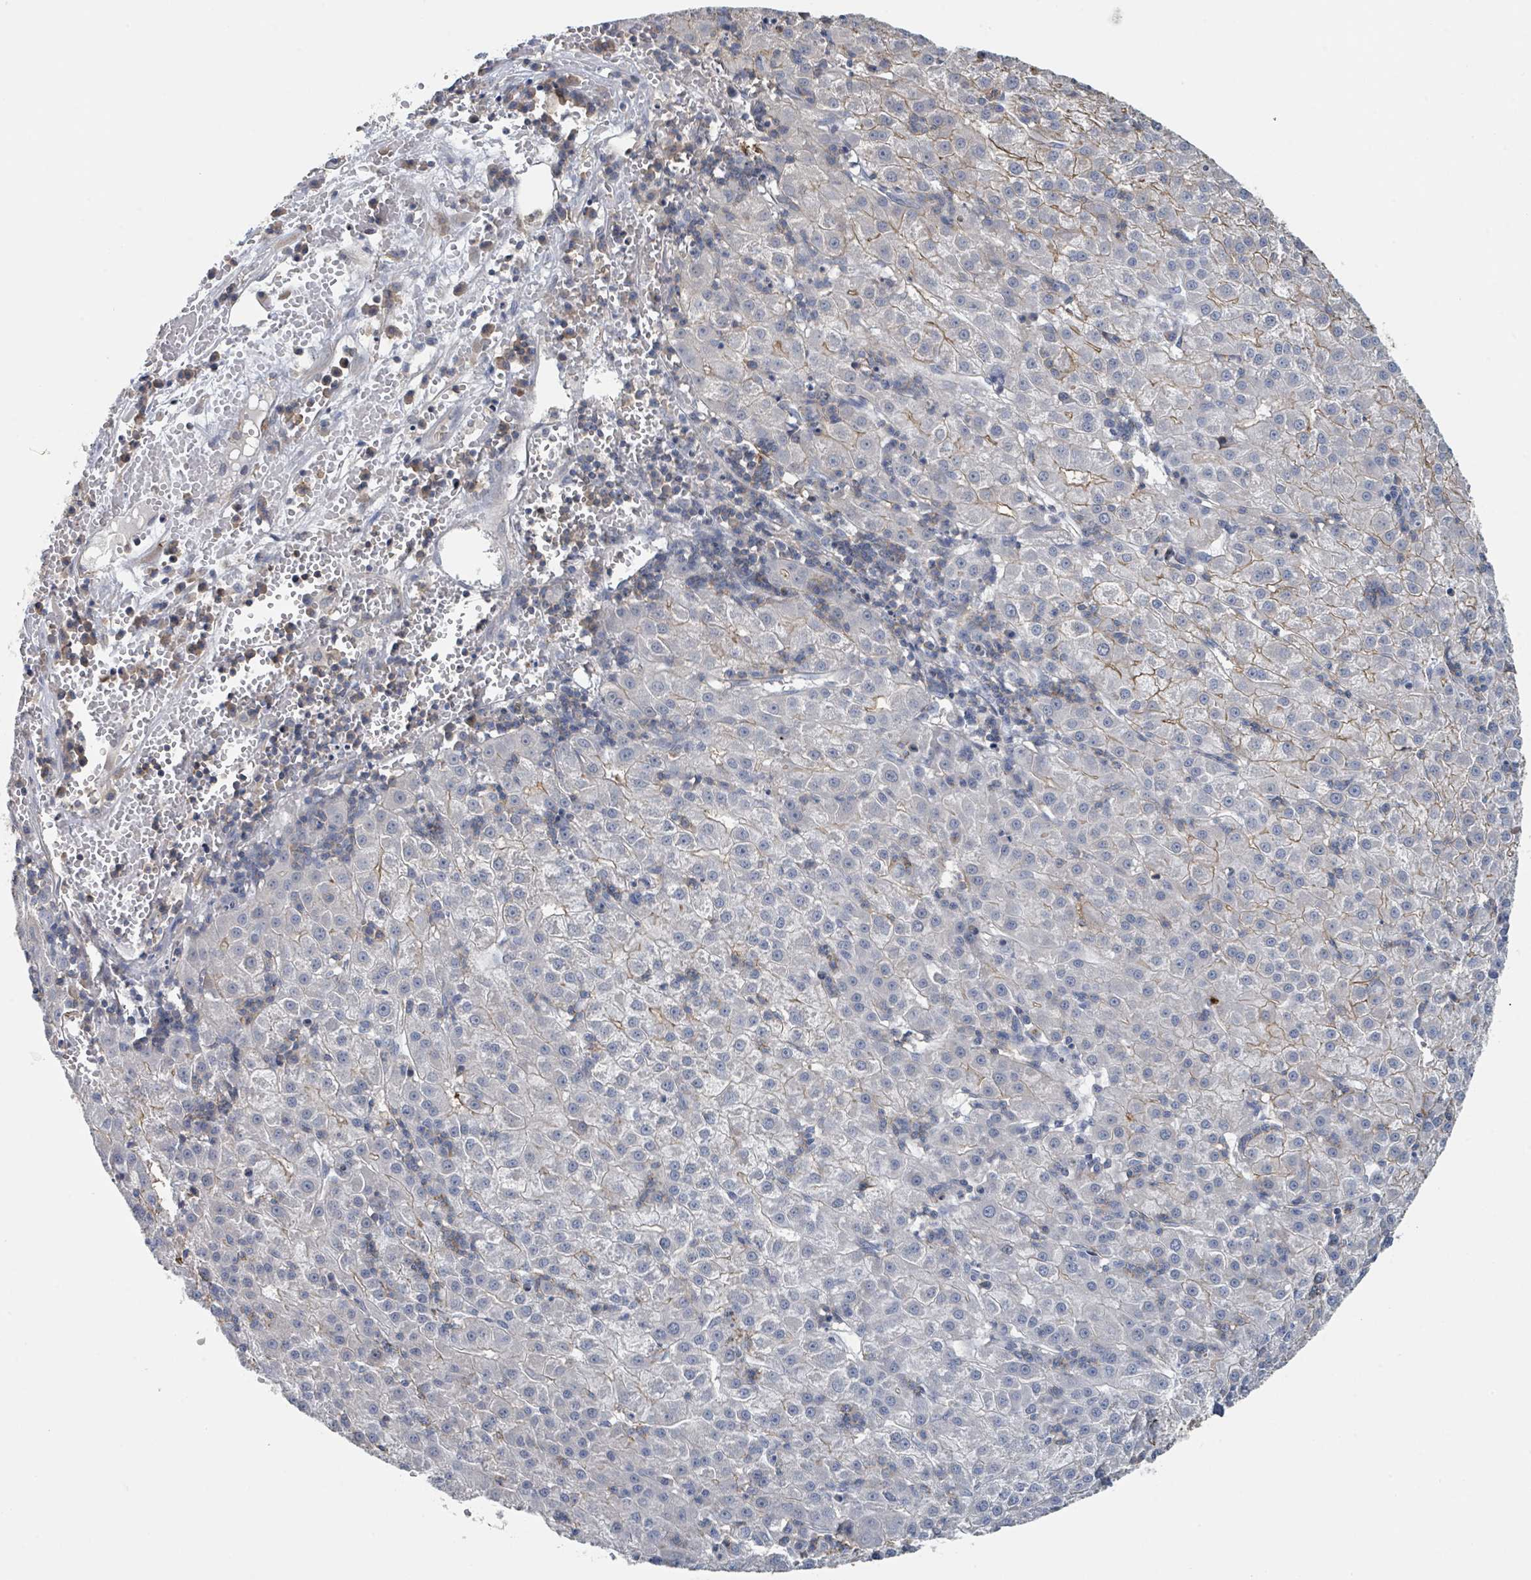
{"staining": {"intensity": "moderate", "quantity": "<25%", "location": "cytoplasmic/membranous"}, "tissue": "liver cancer", "cell_type": "Tumor cells", "image_type": "cancer", "snomed": [{"axis": "morphology", "description": "Carcinoma, Hepatocellular, NOS"}, {"axis": "topography", "description": "Liver"}], "caption": "An immunohistochemistry histopathology image of neoplastic tissue is shown. Protein staining in brown labels moderate cytoplasmic/membranous positivity in hepatocellular carcinoma (liver) within tumor cells.", "gene": "LRRC42", "patient": {"sex": "male", "age": 76}}